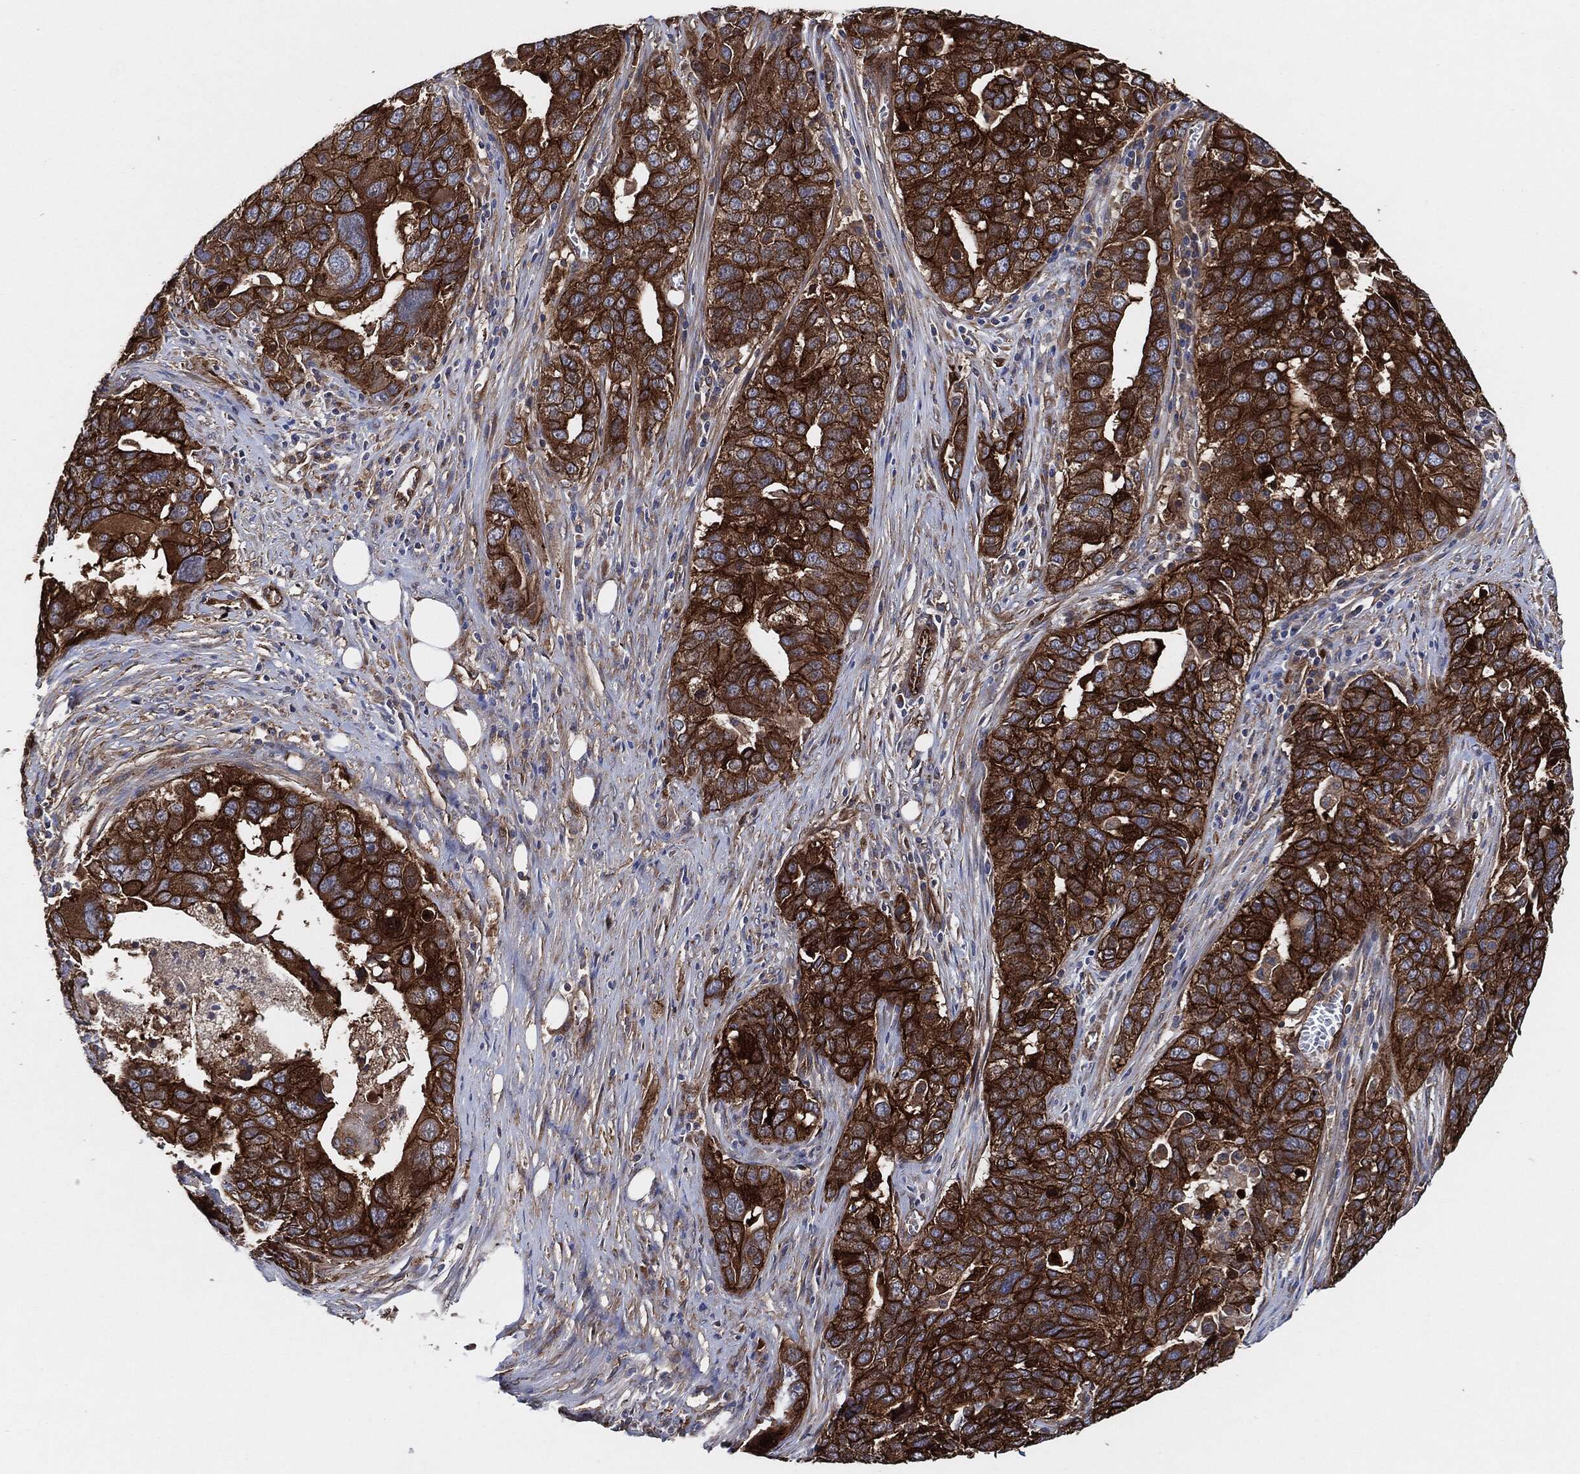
{"staining": {"intensity": "strong", "quantity": ">75%", "location": "cytoplasmic/membranous"}, "tissue": "ovarian cancer", "cell_type": "Tumor cells", "image_type": "cancer", "snomed": [{"axis": "morphology", "description": "Carcinoma, endometroid"}, {"axis": "topography", "description": "Soft tissue"}, {"axis": "topography", "description": "Ovary"}], "caption": "Immunohistochemical staining of endometroid carcinoma (ovarian) shows high levels of strong cytoplasmic/membranous staining in about >75% of tumor cells.", "gene": "CTNNA1", "patient": {"sex": "female", "age": 52}}